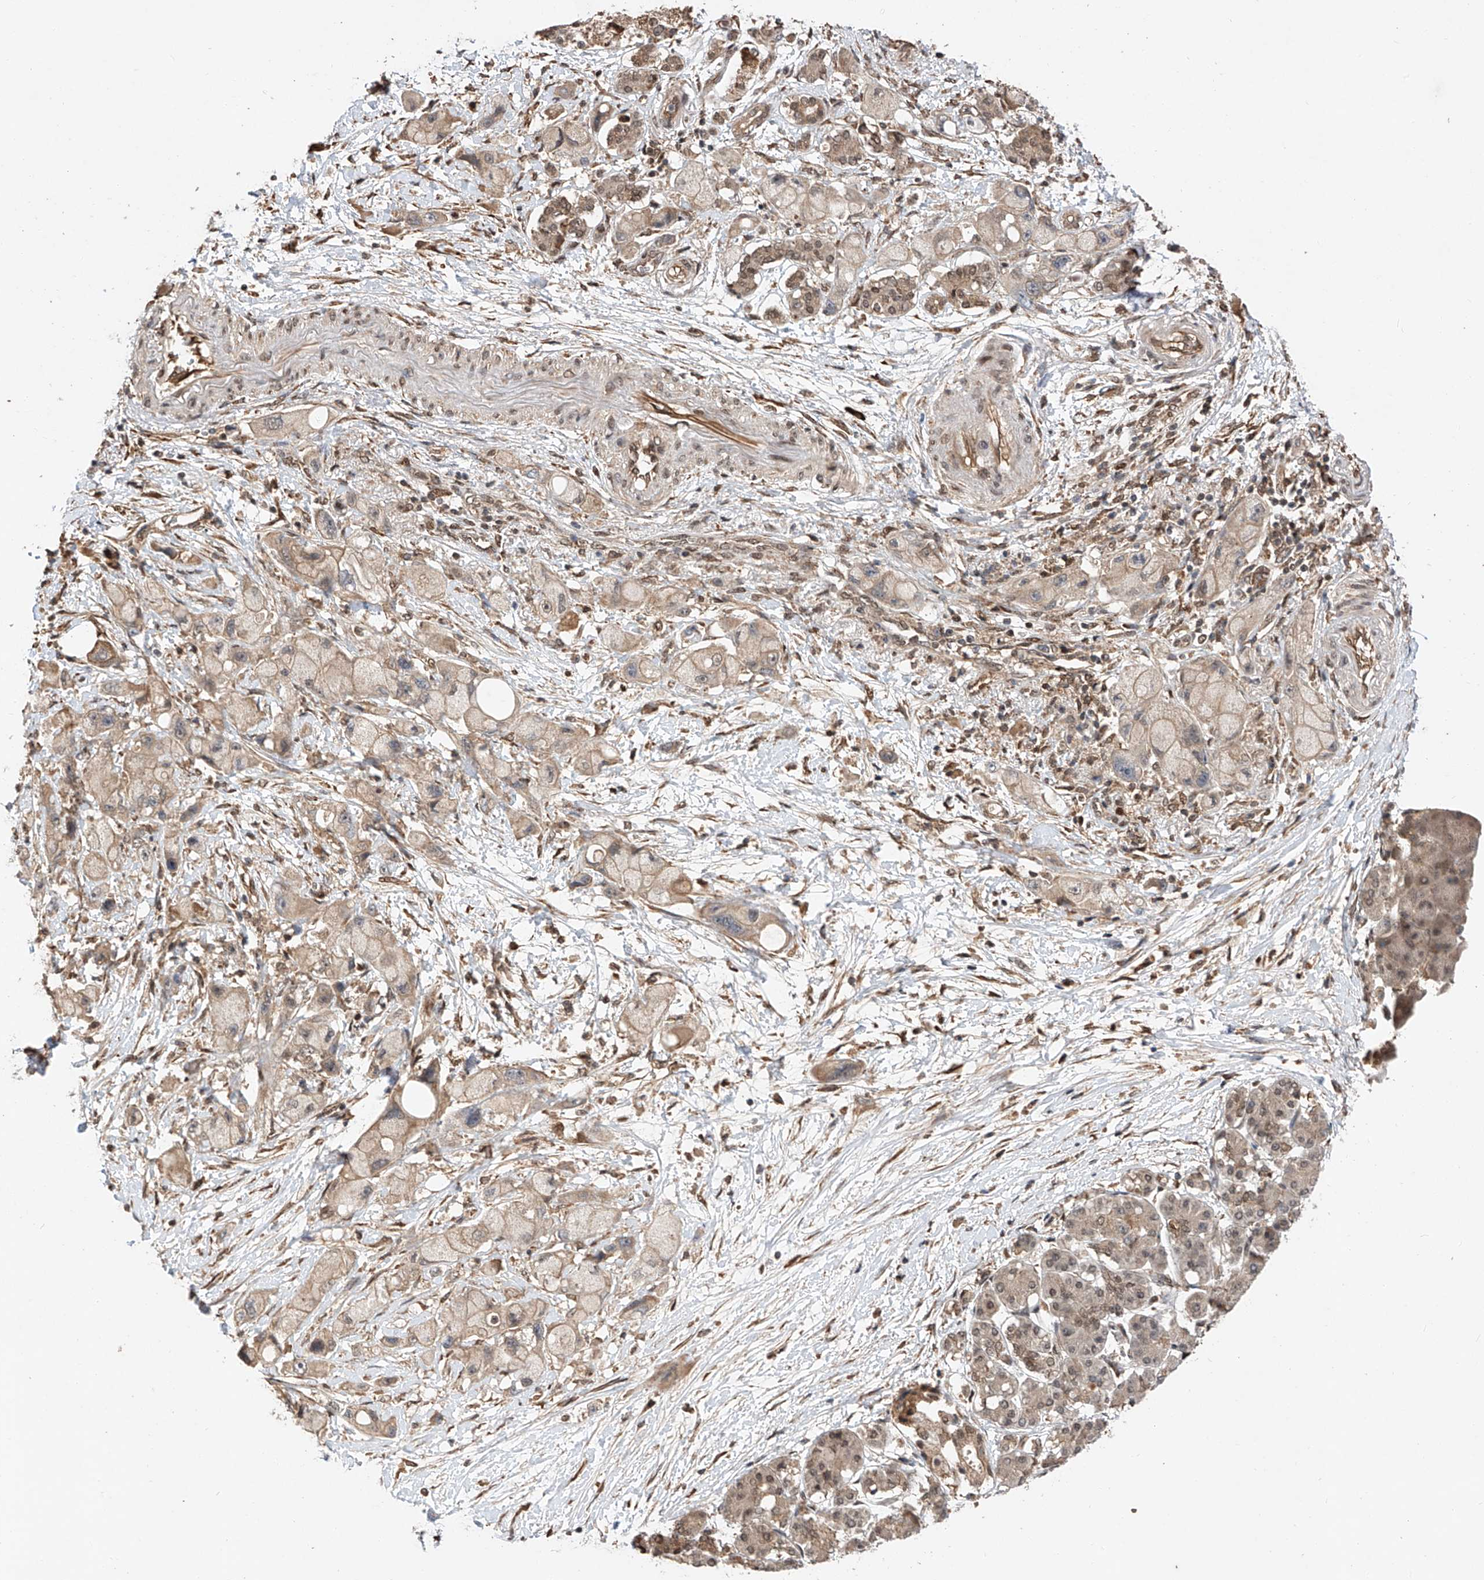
{"staining": {"intensity": "weak", "quantity": ">75%", "location": "cytoplasmic/membranous"}, "tissue": "pancreatic cancer", "cell_type": "Tumor cells", "image_type": "cancer", "snomed": [{"axis": "morphology", "description": "Normal tissue, NOS"}, {"axis": "morphology", "description": "Adenocarcinoma, NOS"}, {"axis": "topography", "description": "Pancreas"}], "caption": "Immunohistochemistry (IHC) image of human pancreatic cancer (adenocarcinoma) stained for a protein (brown), which displays low levels of weak cytoplasmic/membranous positivity in approximately >75% of tumor cells.", "gene": "RILPL2", "patient": {"sex": "female", "age": 68}}